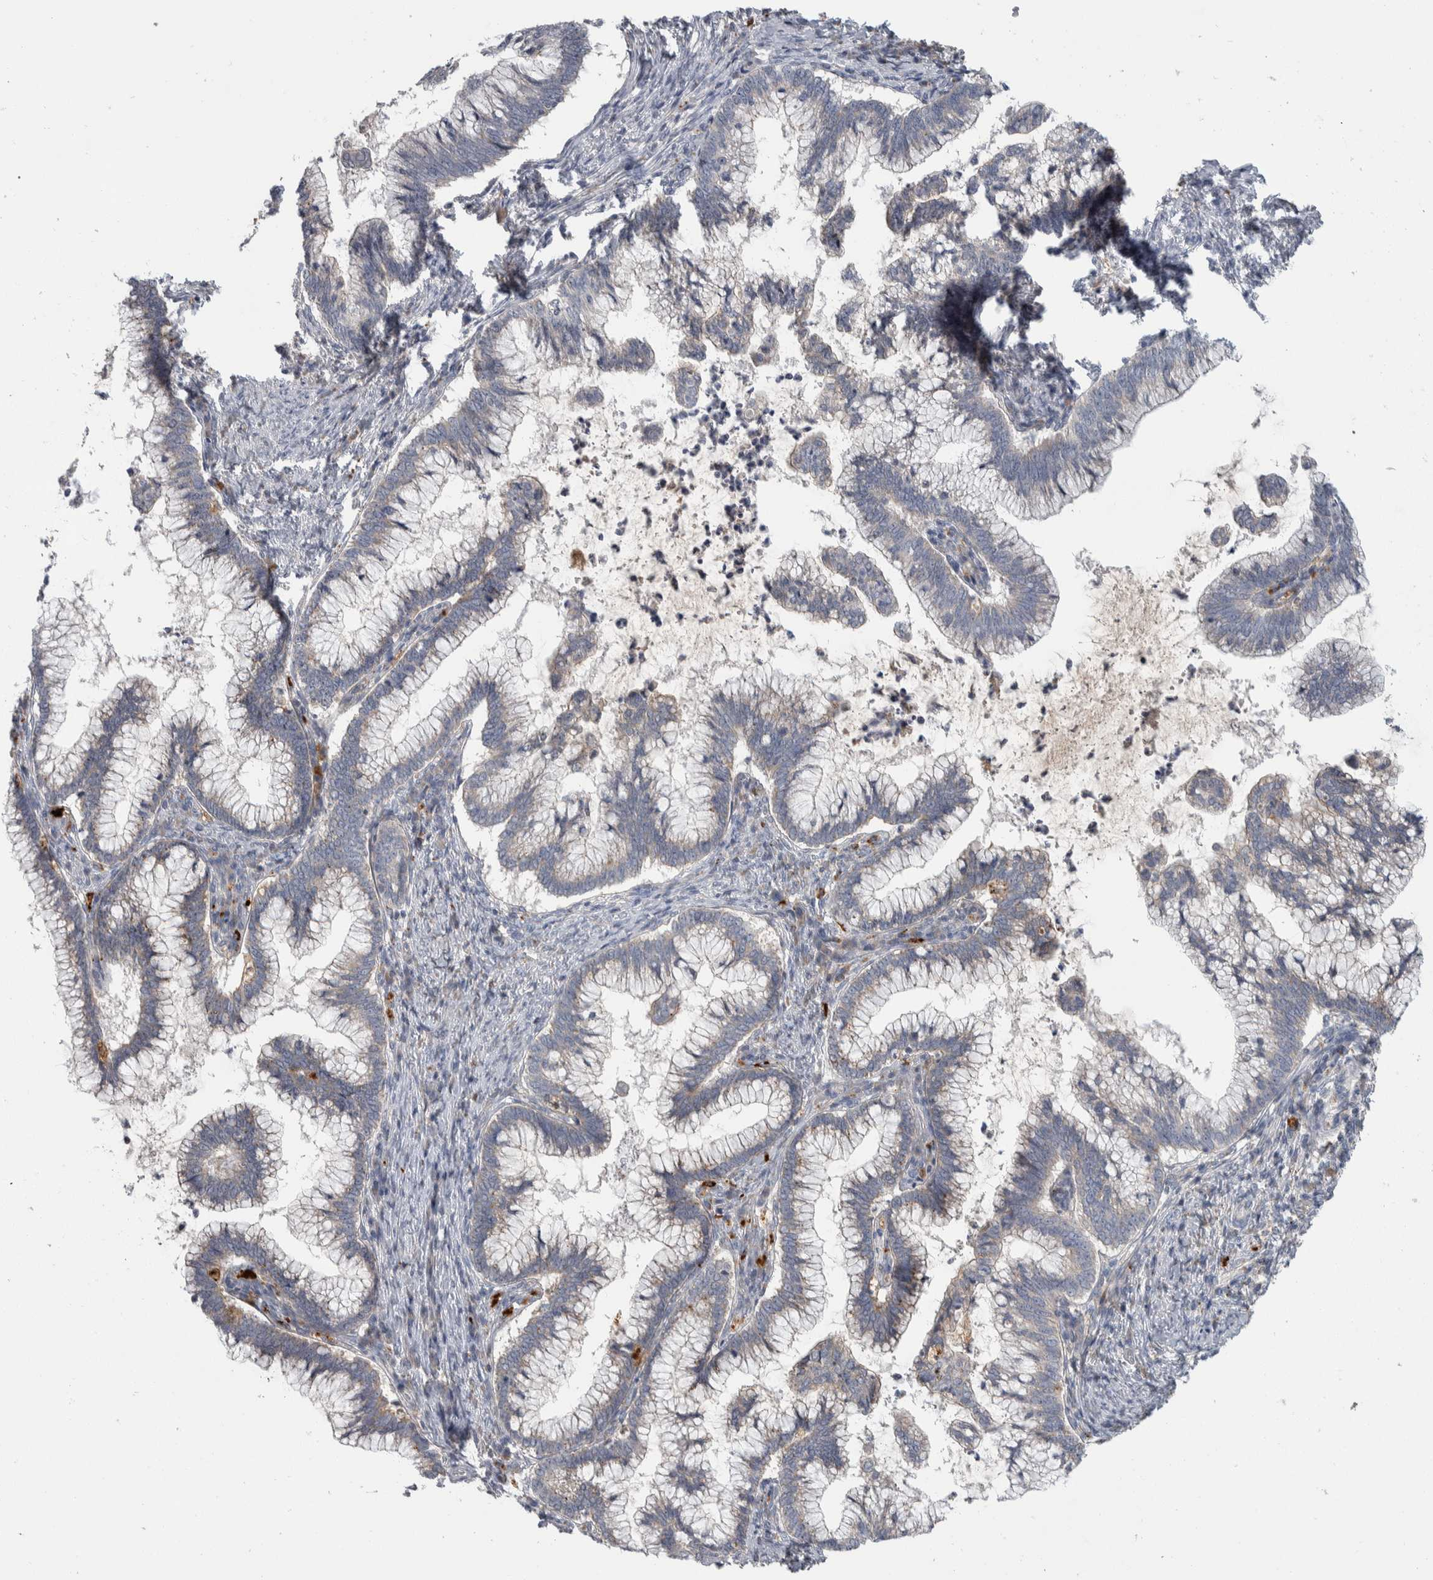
{"staining": {"intensity": "weak", "quantity": "<25%", "location": "cytoplasmic/membranous"}, "tissue": "cervical cancer", "cell_type": "Tumor cells", "image_type": "cancer", "snomed": [{"axis": "morphology", "description": "Adenocarcinoma, NOS"}, {"axis": "topography", "description": "Cervix"}], "caption": "Immunohistochemistry of cervical cancer displays no positivity in tumor cells. (DAB immunohistochemistry (IHC), high magnification).", "gene": "FAM83G", "patient": {"sex": "female", "age": 36}}